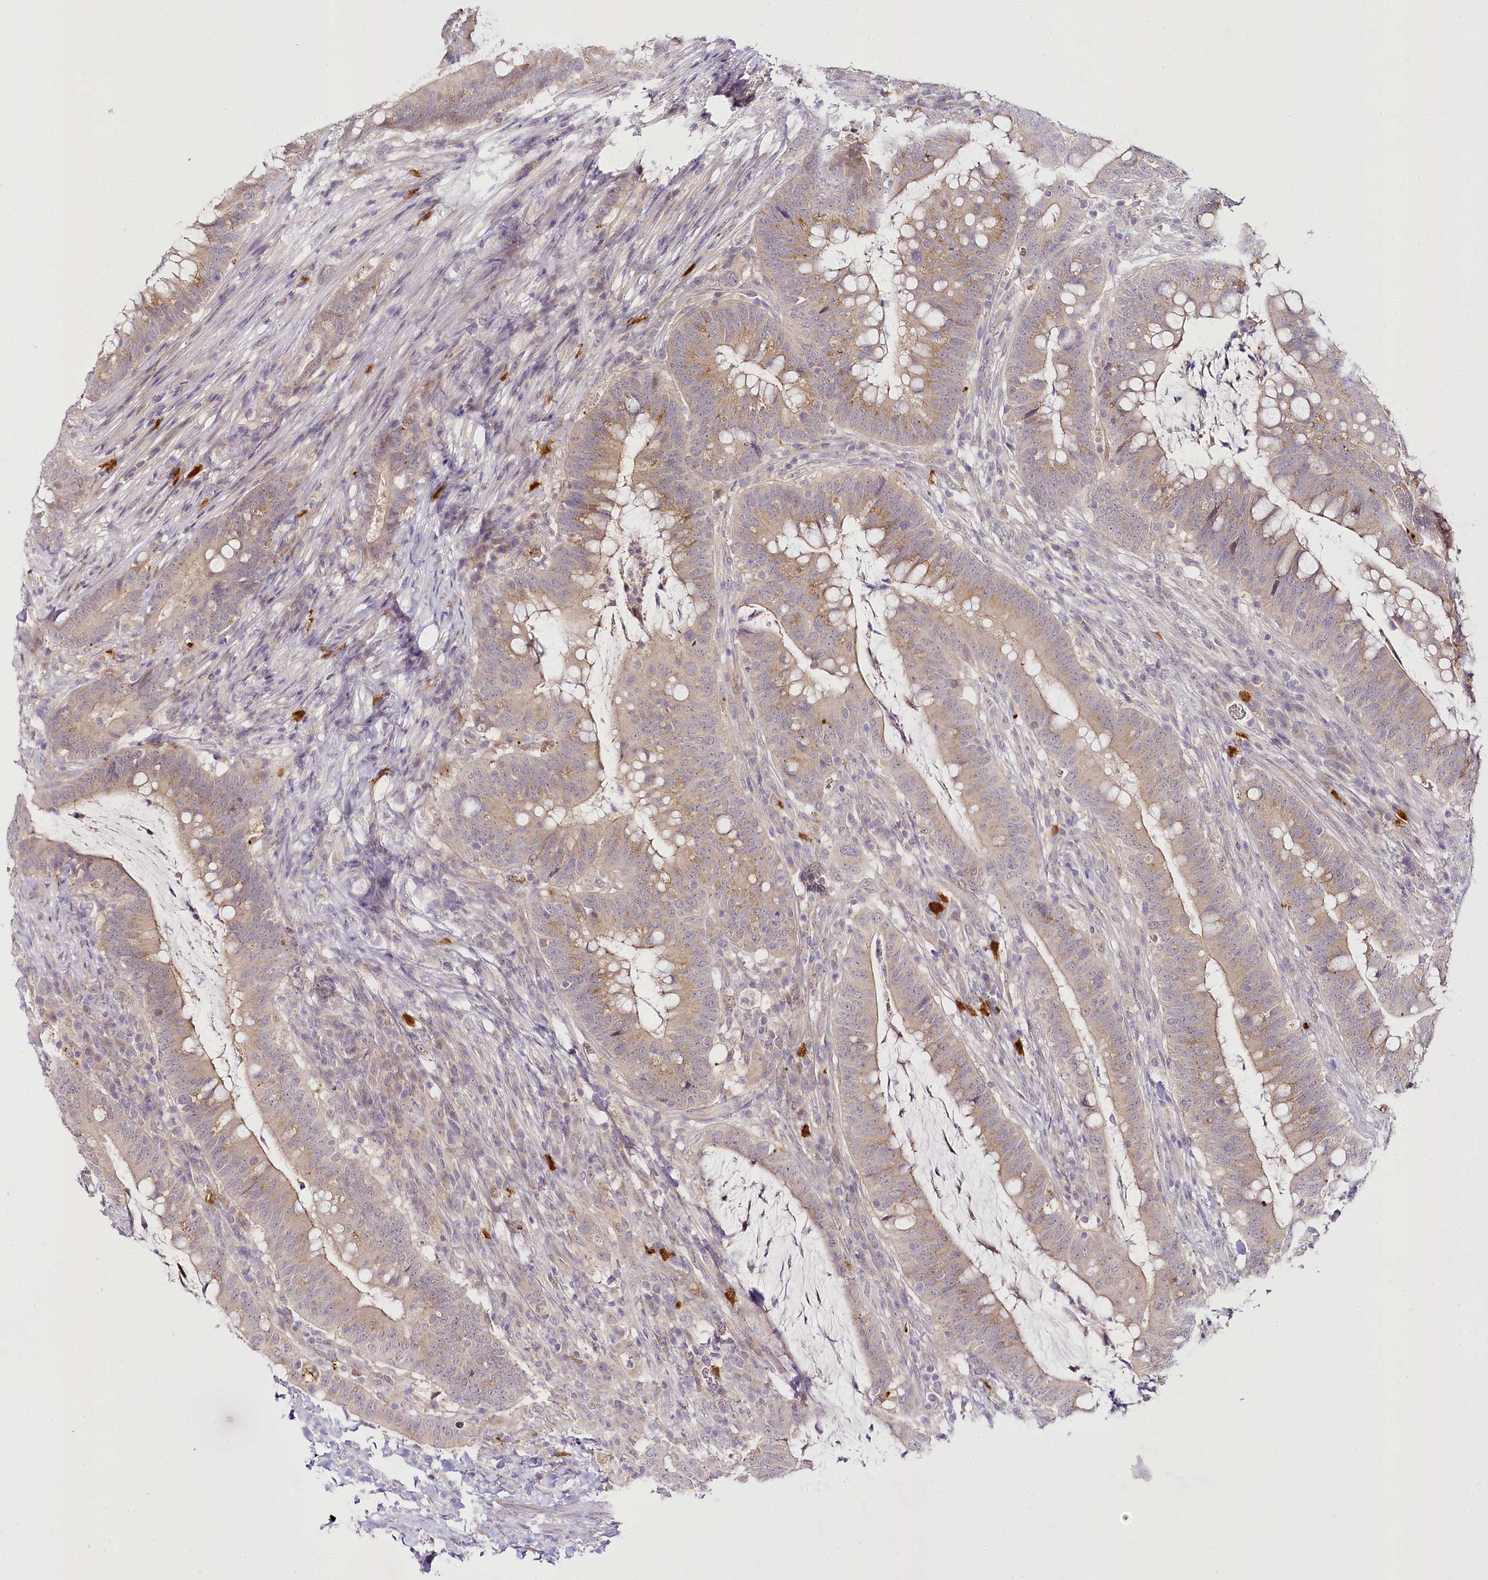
{"staining": {"intensity": "weak", "quantity": ">75%", "location": "cytoplasmic/membranous"}, "tissue": "colorectal cancer", "cell_type": "Tumor cells", "image_type": "cancer", "snomed": [{"axis": "morphology", "description": "Adenocarcinoma, NOS"}, {"axis": "topography", "description": "Colon"}], "caption": "Immunohistochemical staining of human colorectal adenocarcinoma displays low levels of weak cytoplasmic/membranous protein positivity in approximately >75% of tumor cells. The protein of interest is shown in brown color, while the nuclei are stained blue.", "gene": "VWA5A", "patient": {"sex": "female", "age": 66}}